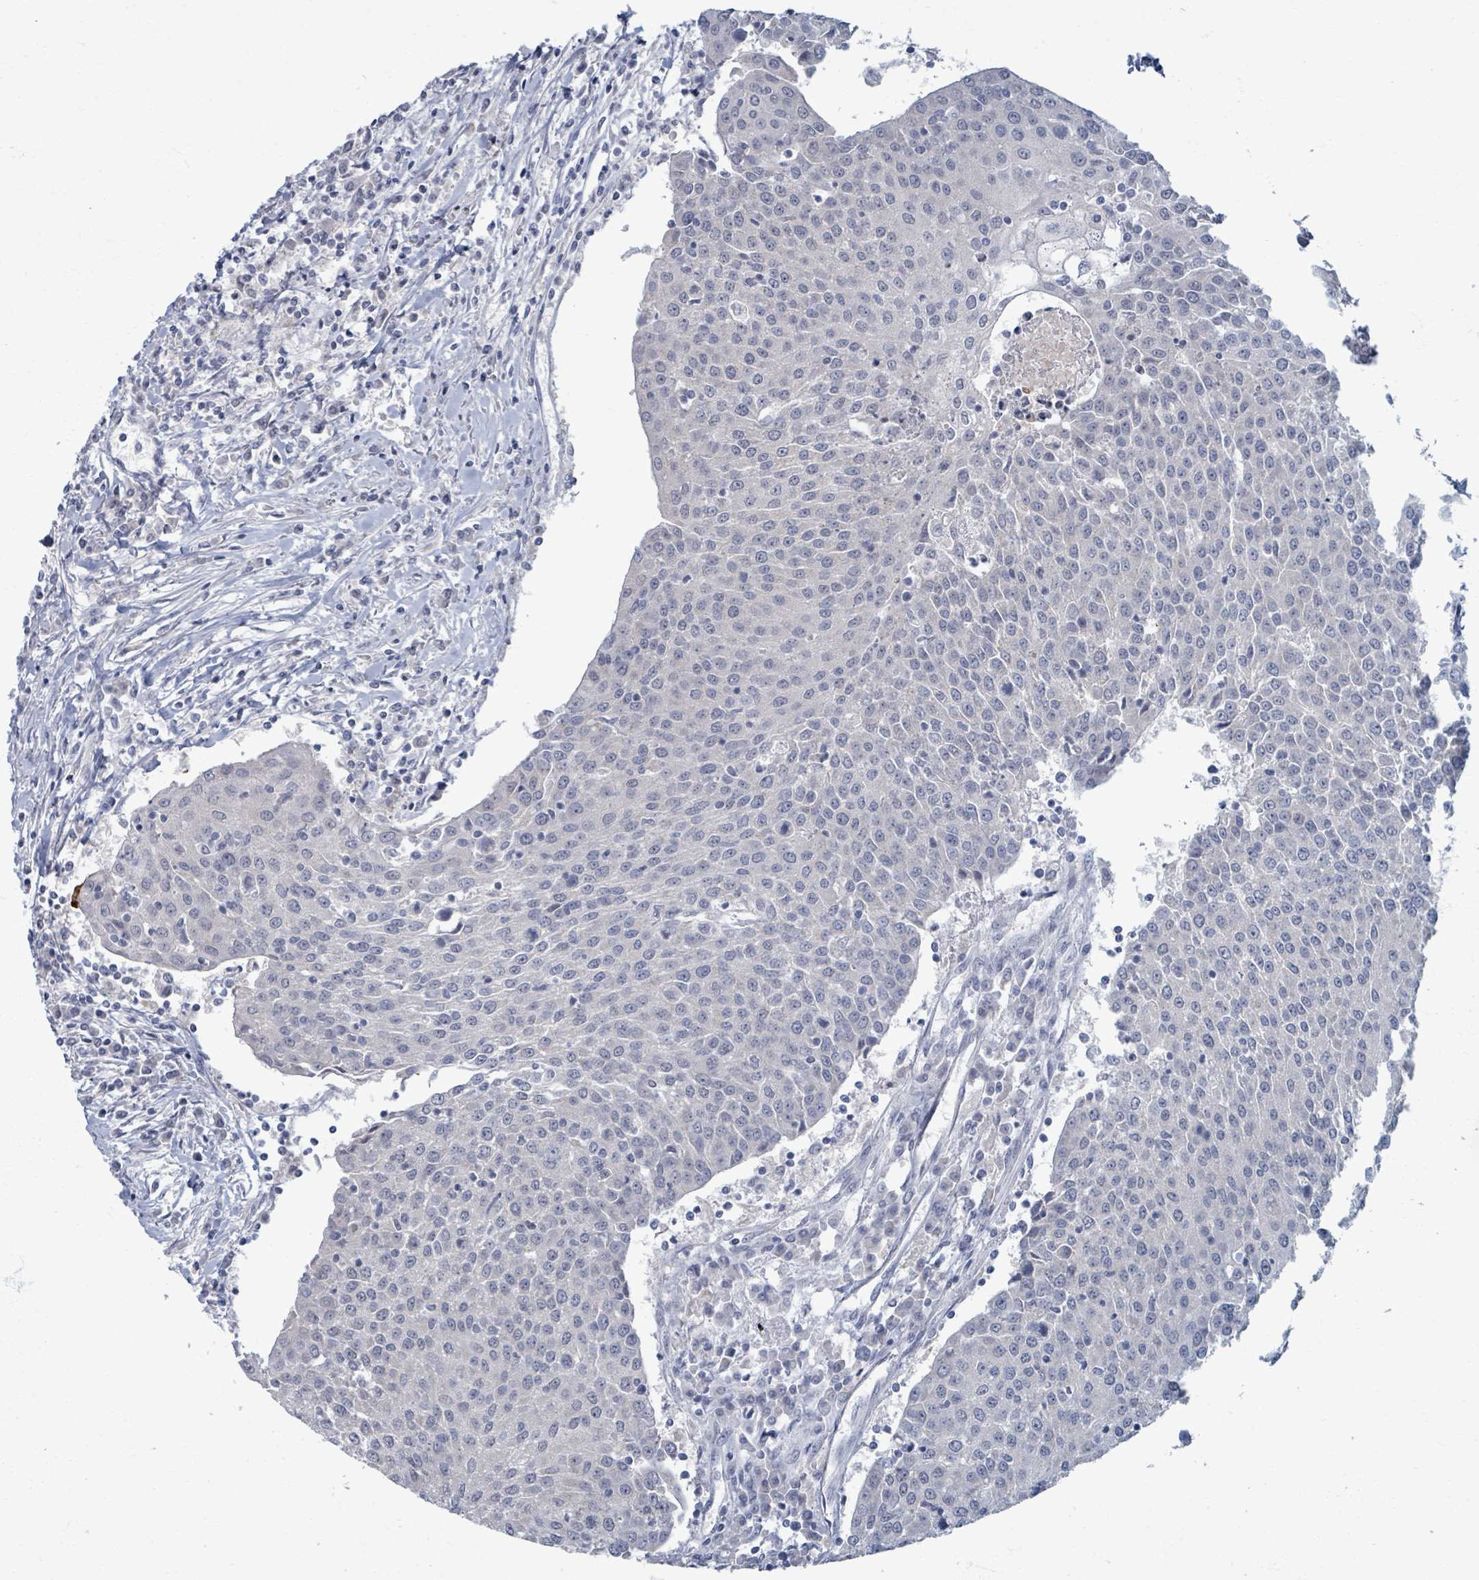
{"staining": {"intensity": "negative", "quantity": "none", "location": "none"}, "tissue": "urothelial cancer", "cell_type": "Tumor cells", "image_type": "cancer", "snomed": [{"axis": "morphology", "description": "Urothelial carcinoma, High grade"}, {"axis": "topography", "description": "Urinary bladder"}], "caption": "Urothelial cancer was stained to show a protein in brown. There is no significant expression in tumor cells.", "gene": "WNT11", "patient": {"sex": "female", "age": 85}}